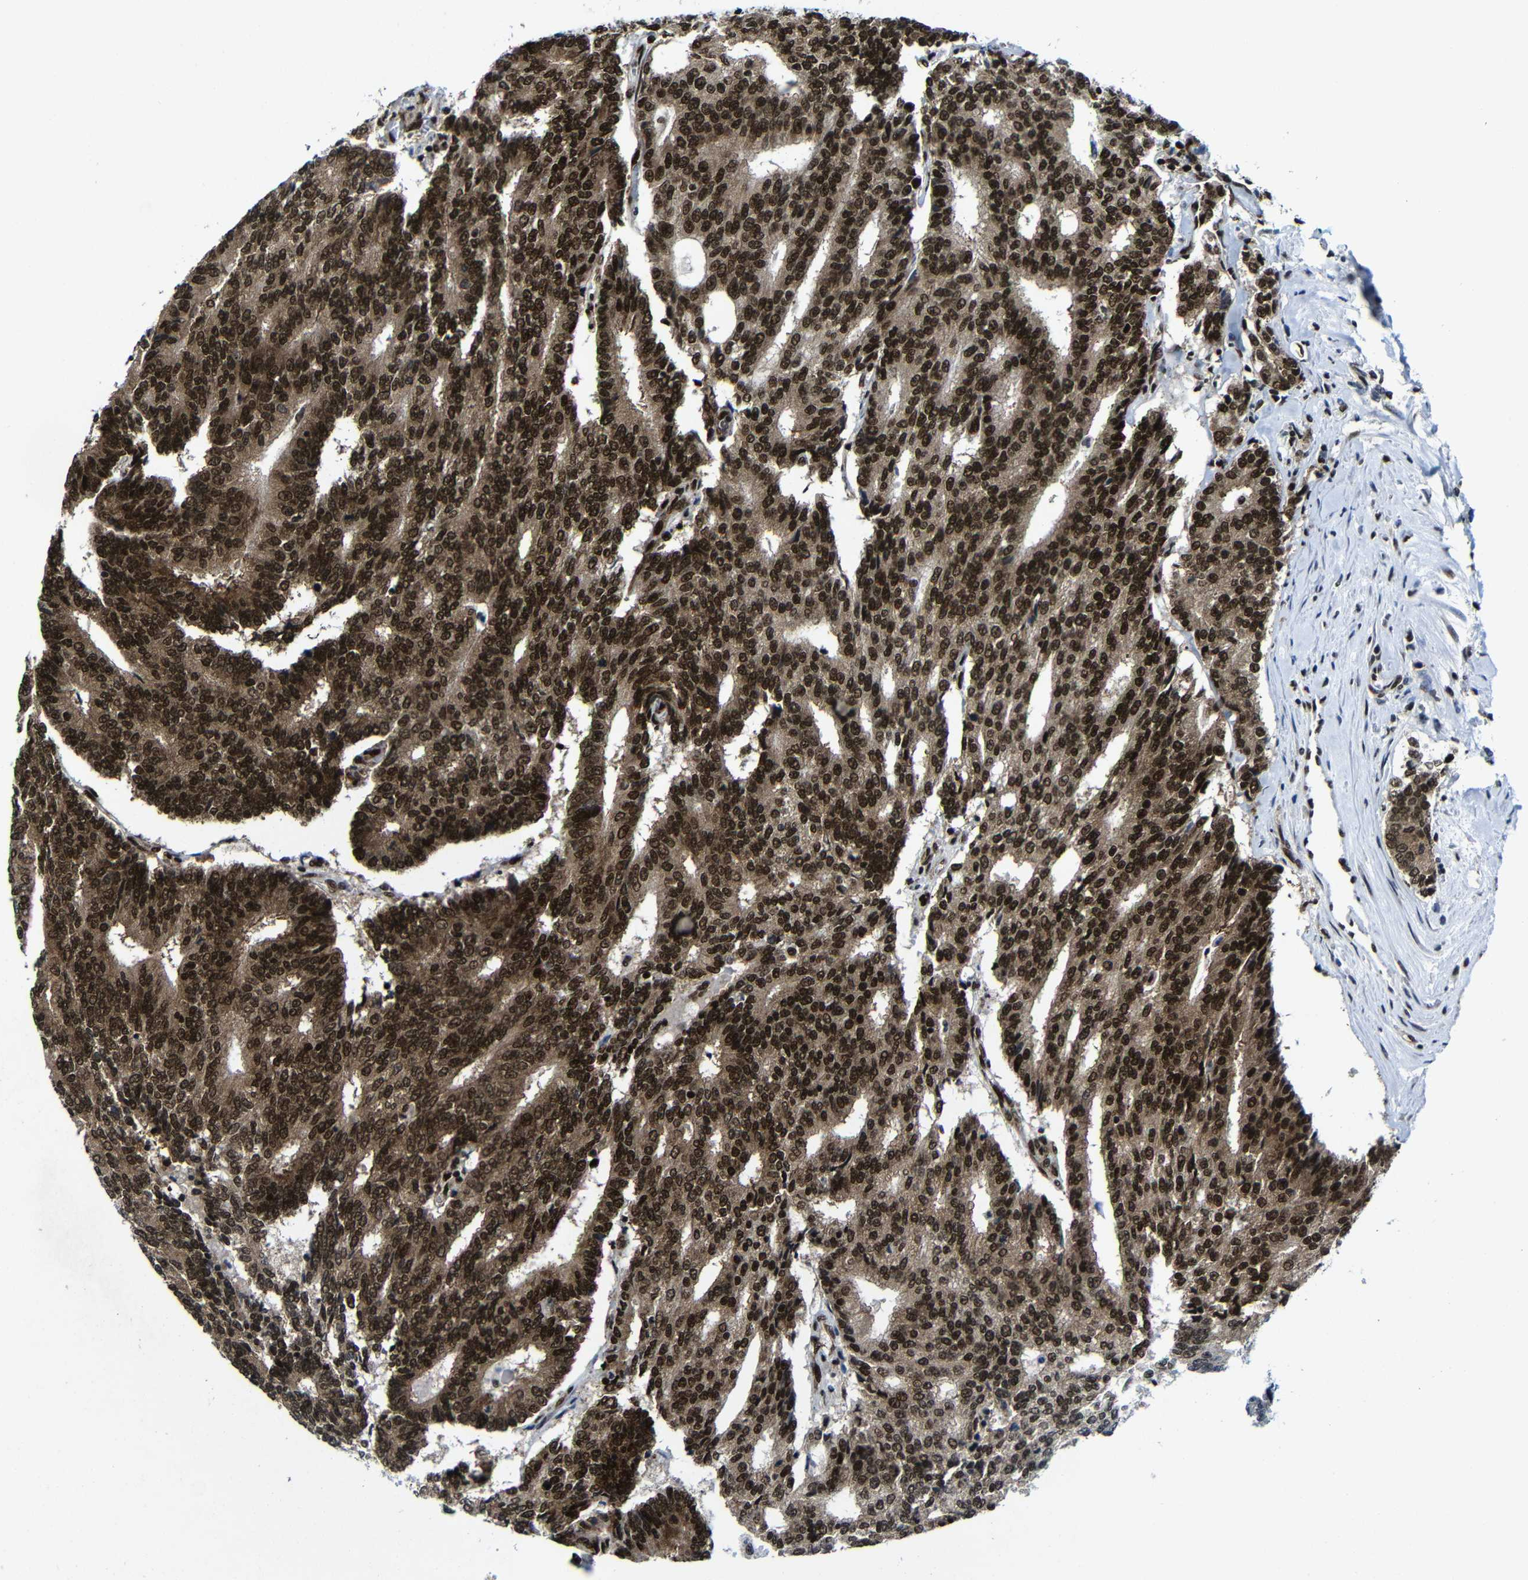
{"staining": {"intensity": "strong", "quantity": ">75%", "location": "cytoplasmic/membranous,nuclear"}, "tissue": "prostate cancer", "cell_type": "Tumor cells", "image_type": "cancer", "snomed": [{"axis": "morphology", "description": "Normal tissue, NOS"}, {"axis": "morphology", "description": "Adenocarcinoma, High grade"}, {"axis": "topography", "description": "Prostate"}, {"axis": "topography", "description": "Seminal veicle"}], "caption": "Human prostate cancer stained with a brown dye exhibits strong cytoplasmic/membranous and nuclear positive staining in approximately >75% of tumor cells.", "gene": "PTBP1", "patient": {"sex": "male", "age": 55}}